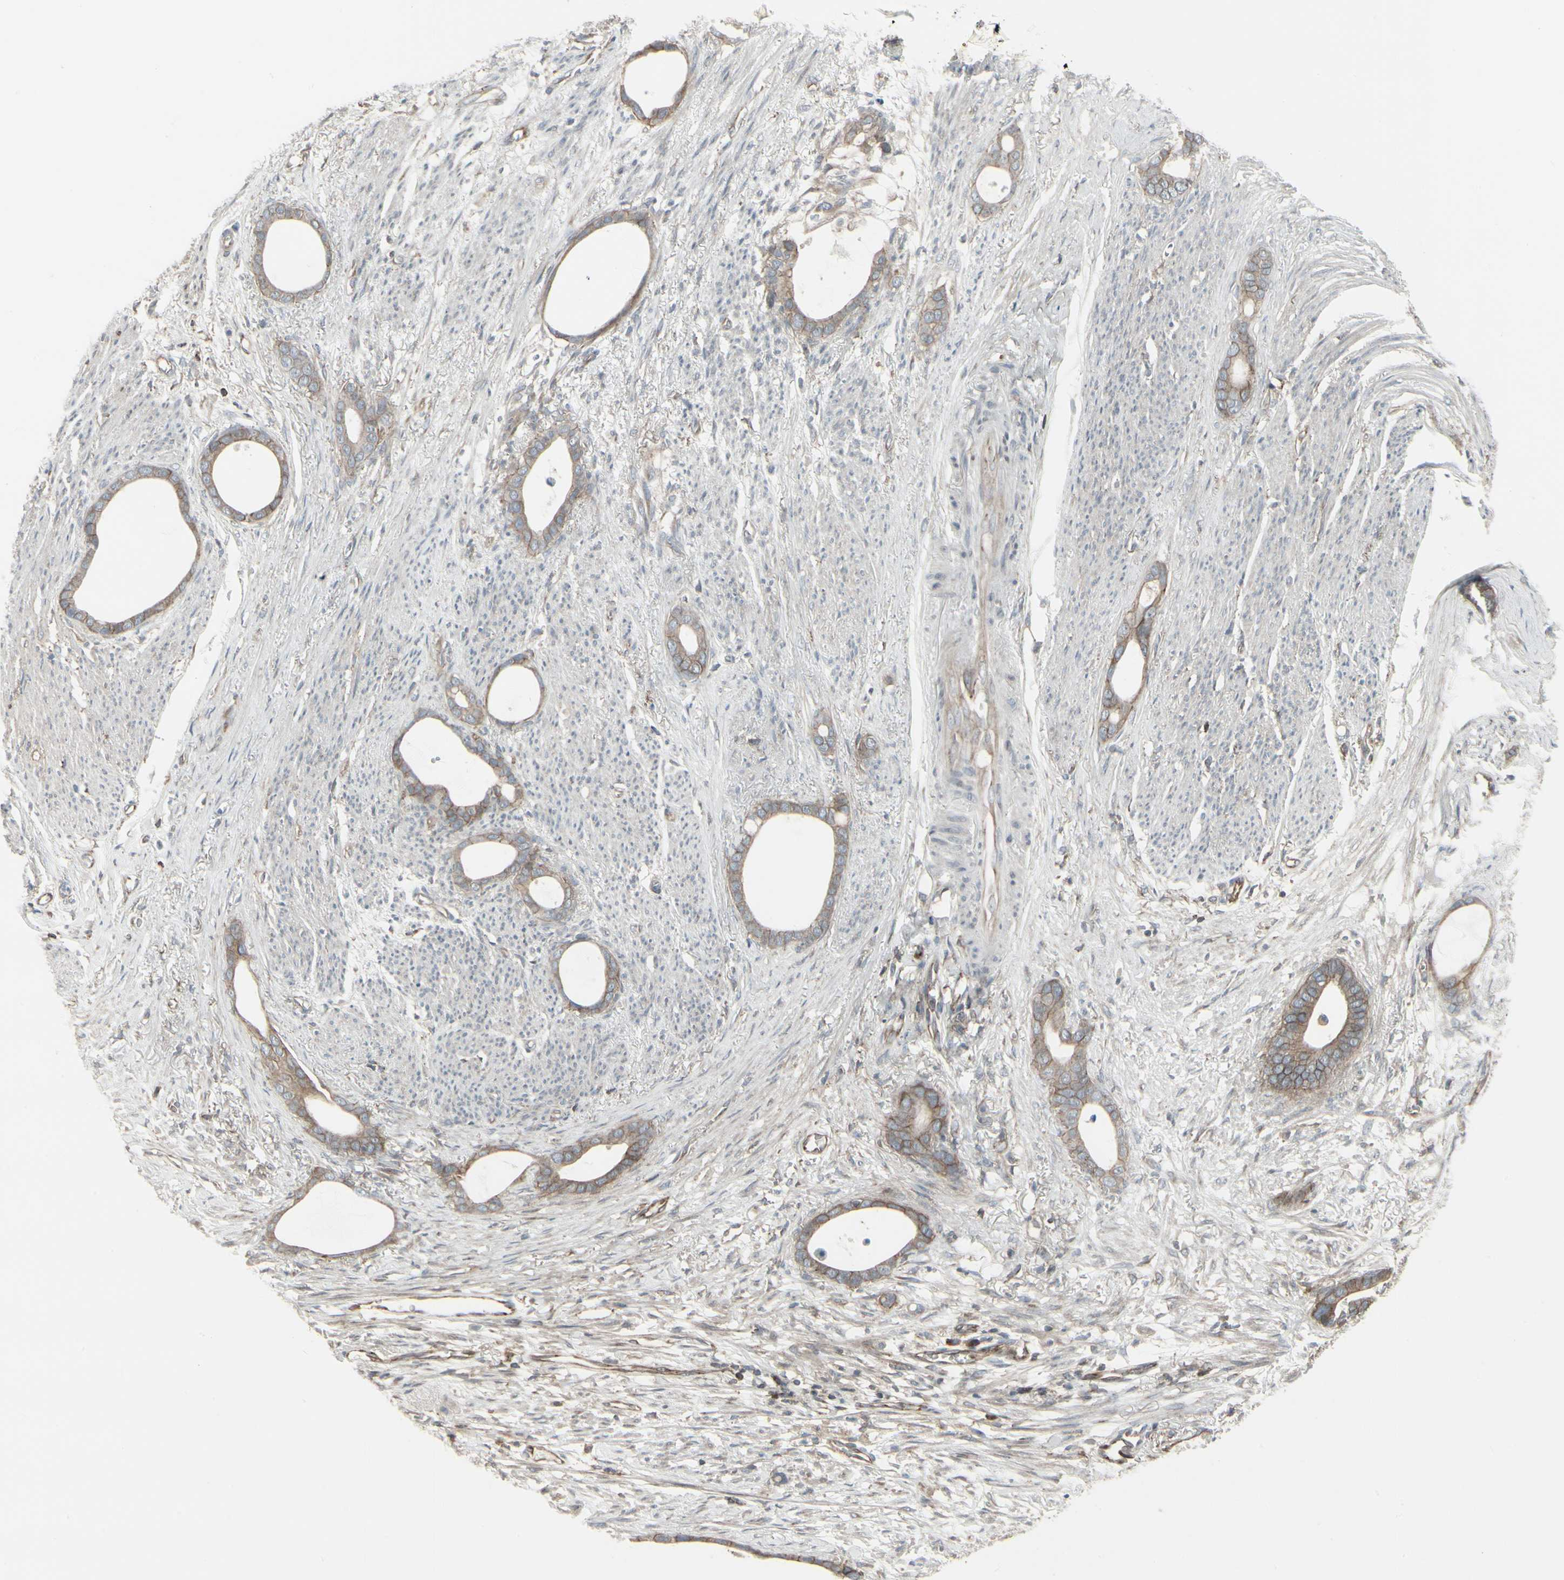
{"staining": {"intensity": "moderate", "quantity": ">75%", "location": "cytoplasmic/membranous"}, "tissue": "stomach cancer", "cell_type": "Tumor cells", "image_type": "cancer", "snomed": [{"axis": "morphology", "description": "Adenocarcinoma, NOS"}, {"axis": "topography", "description": "Stomach"}], "caption": "Immunohistochemistry micrograph of human stomach cancer (adenocarcinoma) stained for a protein (brown), which exhibits medium levels of moderate cytoplasmic/membranous positivity in about >75% of tumor cells.", "gene": "EPS15", "patient": {"sex": "female", "age": 75}}